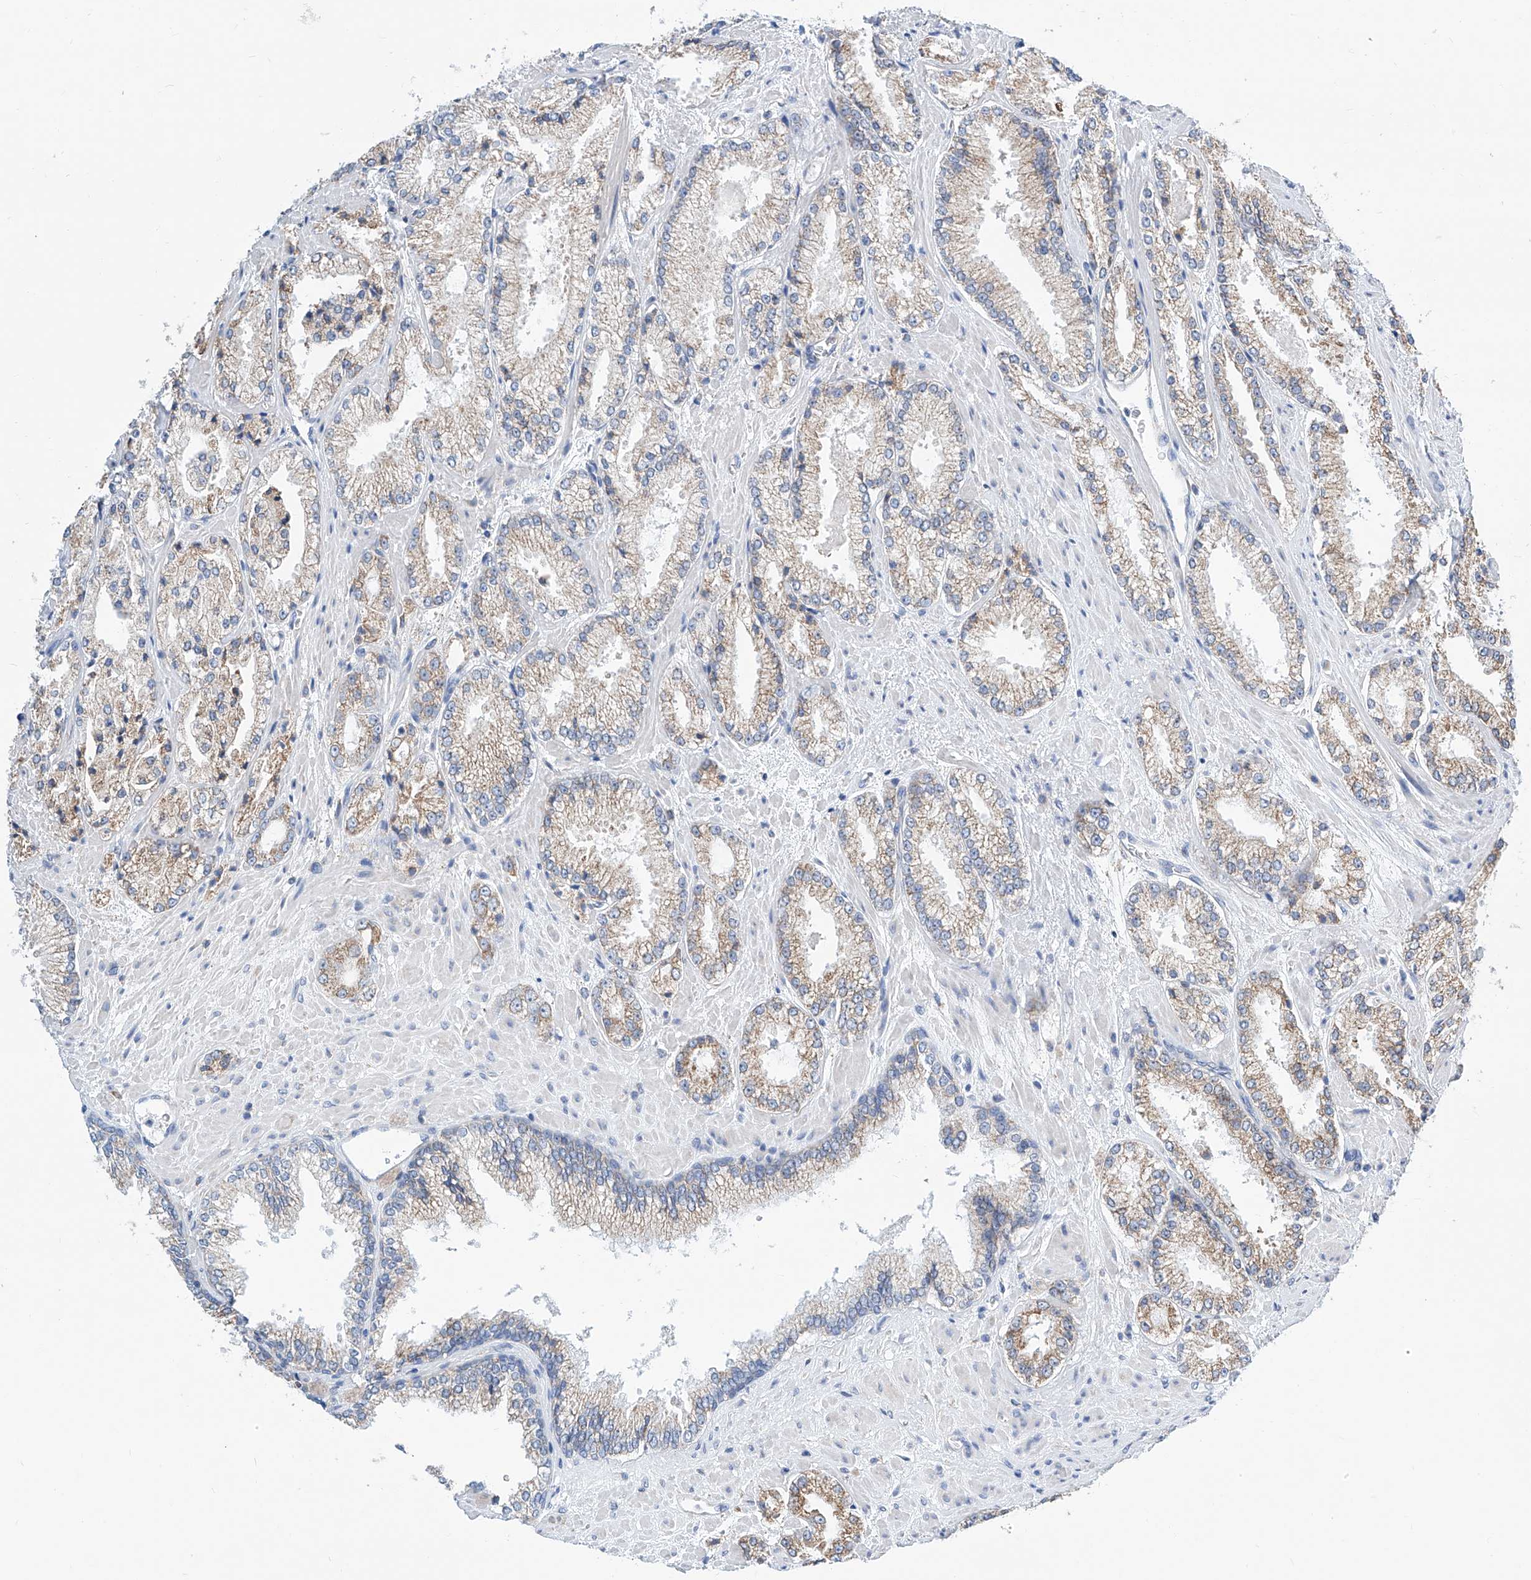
{"staining": {"intensity": "weak", "quantity": "25%-75%", "location": "cytoplasmic/membranous"}, "tissue": "prostate cancer", "cell_type": "Tumor cells", "image_type": "cancer", "snomed": [{"axis": "morphology", "description": "Adenocarcinoma, High grade"}, {"axis": "topography", "description": "Prostate"}], "caption": "Immunohistochemical staining of human prostate high-grade adenocarcinoma demonstrates low levels of weak cytoplasmic/membranous positivity in approximately 25%-75% of tumor cells. (IHC, brightfield microscopy, high magnification).", "gene": "MAD2L1", "patient": {"sex": "male", "age": 73}}